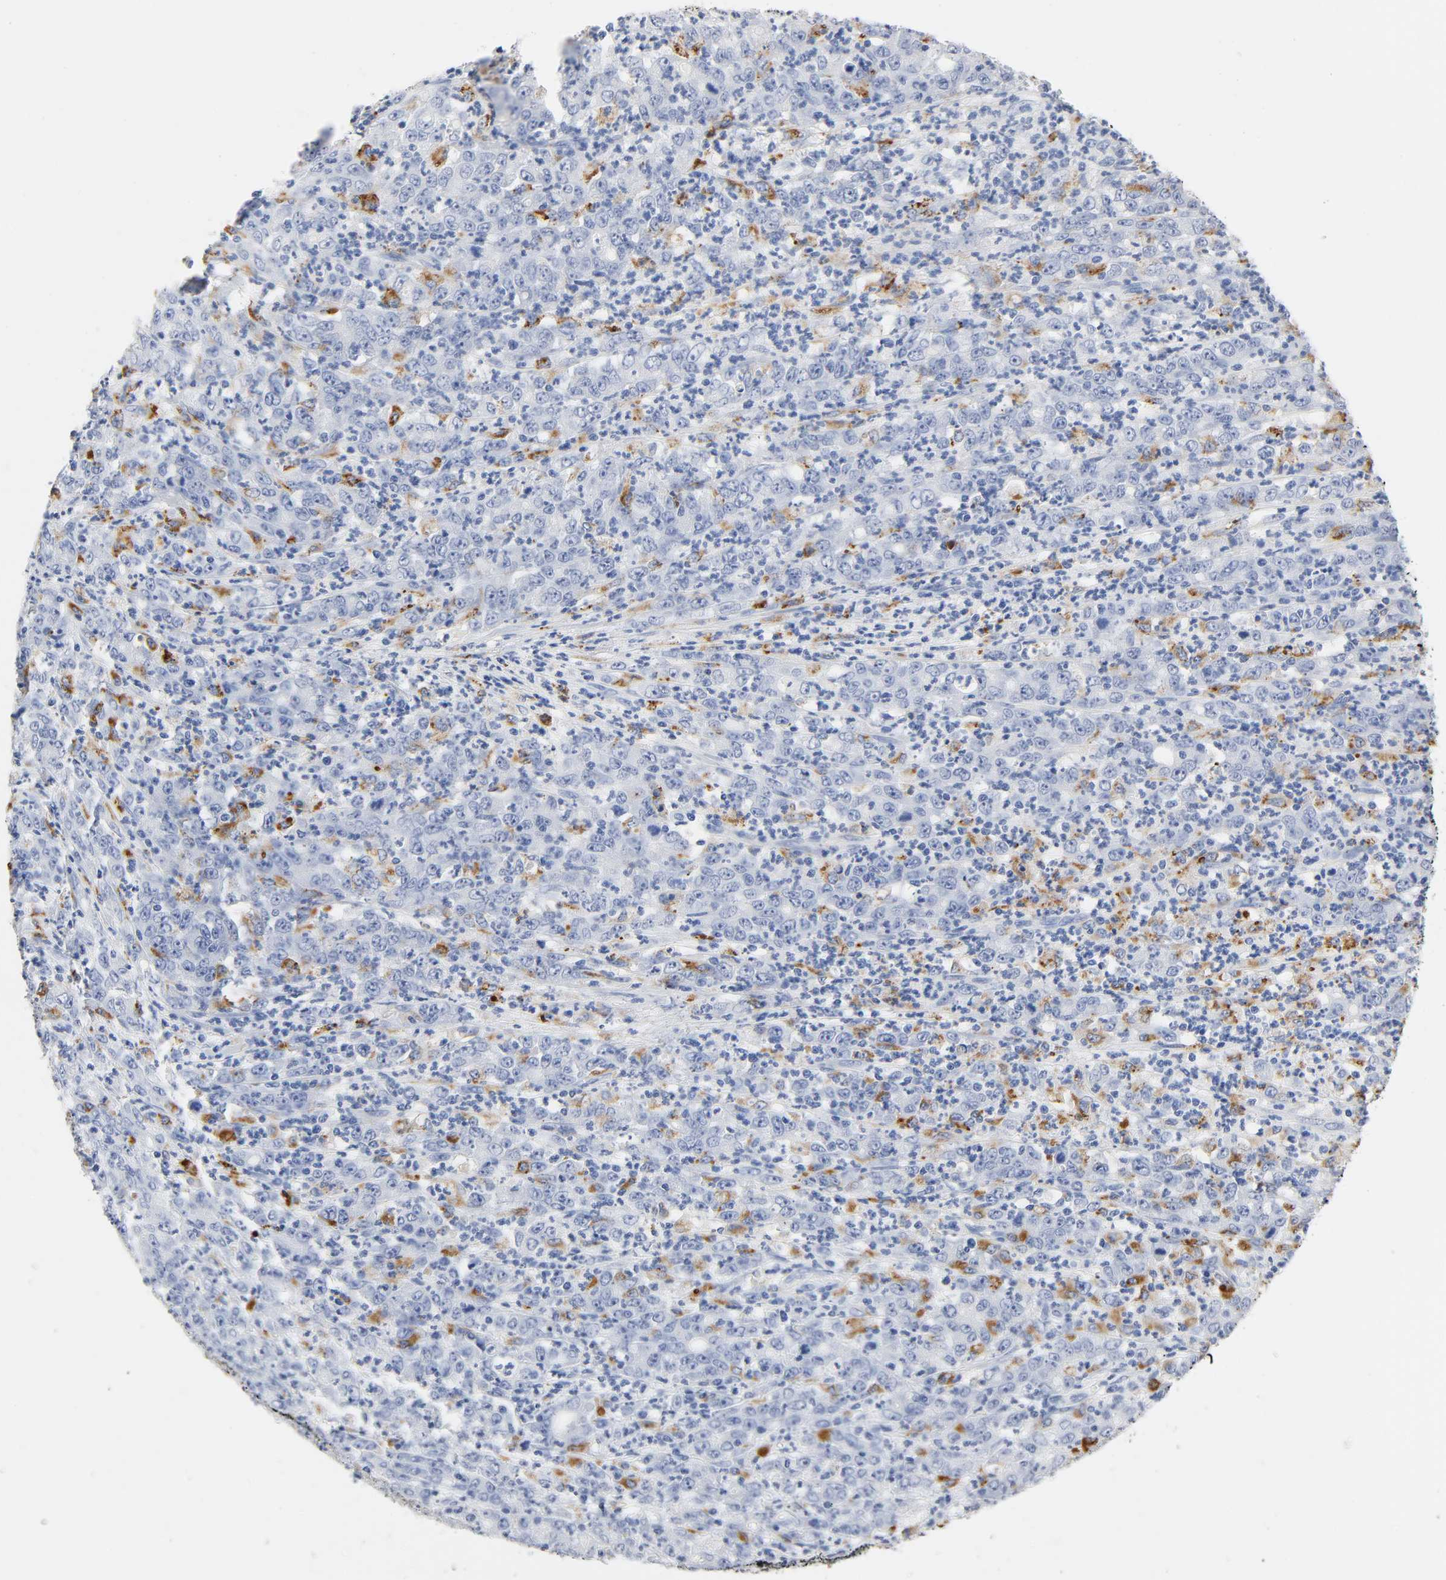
{"staining": {"intensity": "moderate", "quantity": "<25%", "location": "cytoplasmic/membranous"}, "tissue": "stomach cancer", "cell_type": "Tumor cells", "image_type": "cancer", "snomed": [{"axis": "morphology", "description": "Adenocarcinoma, NOS"}, {"axis": "topography", "description": "Stomach, lower"}], "caption": "DAB immunohistochemical staining of stomach cancer reveals moderate cytoplasmic/membranous protein expression in approximately <25% of tumor cells. (Brightfield microscopy of DAB IHC at high magnification).", "gene": "PLP1", "patient": {"sex": "female", "age": 71}}